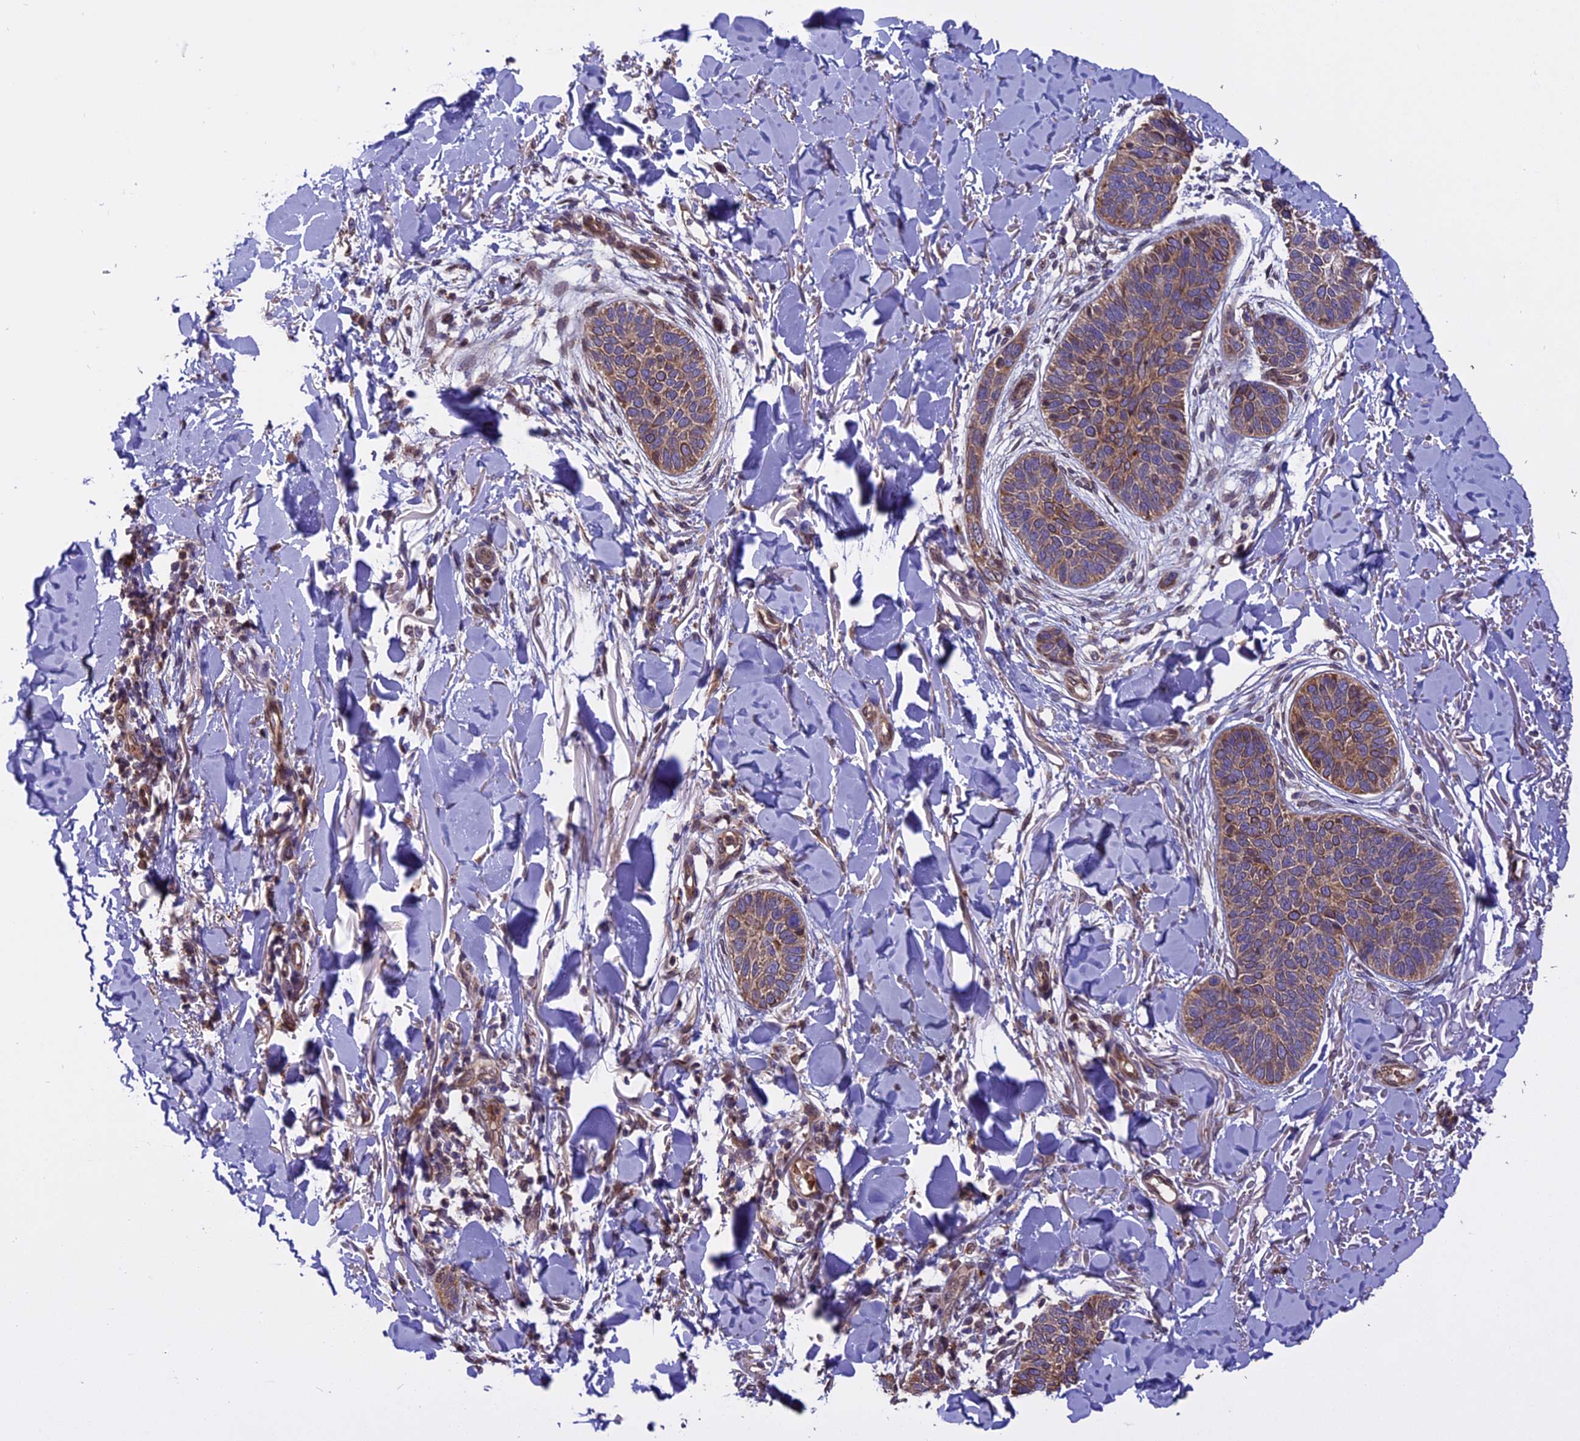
{"staining": {"intensity": "moderate", "quantity": ">75%", "location": "cytoplasmic/membranous"}, "tissue": "skin cancer", "cell_type": "Tumor cells", "image_type": "cancer", "snomed": [{"axis": "morphology", "description": "Basal cell carcinoma"}, {"axis": "topography", "description": "Skin"}], "caption": "A medium amount of moderate cytoplasmic/membranous staining is identified in approximately >75% of tumor cells in skin cancer tissue.", "gene": "CHMP2A", "patient": {"sex": "male", "age": 85}}